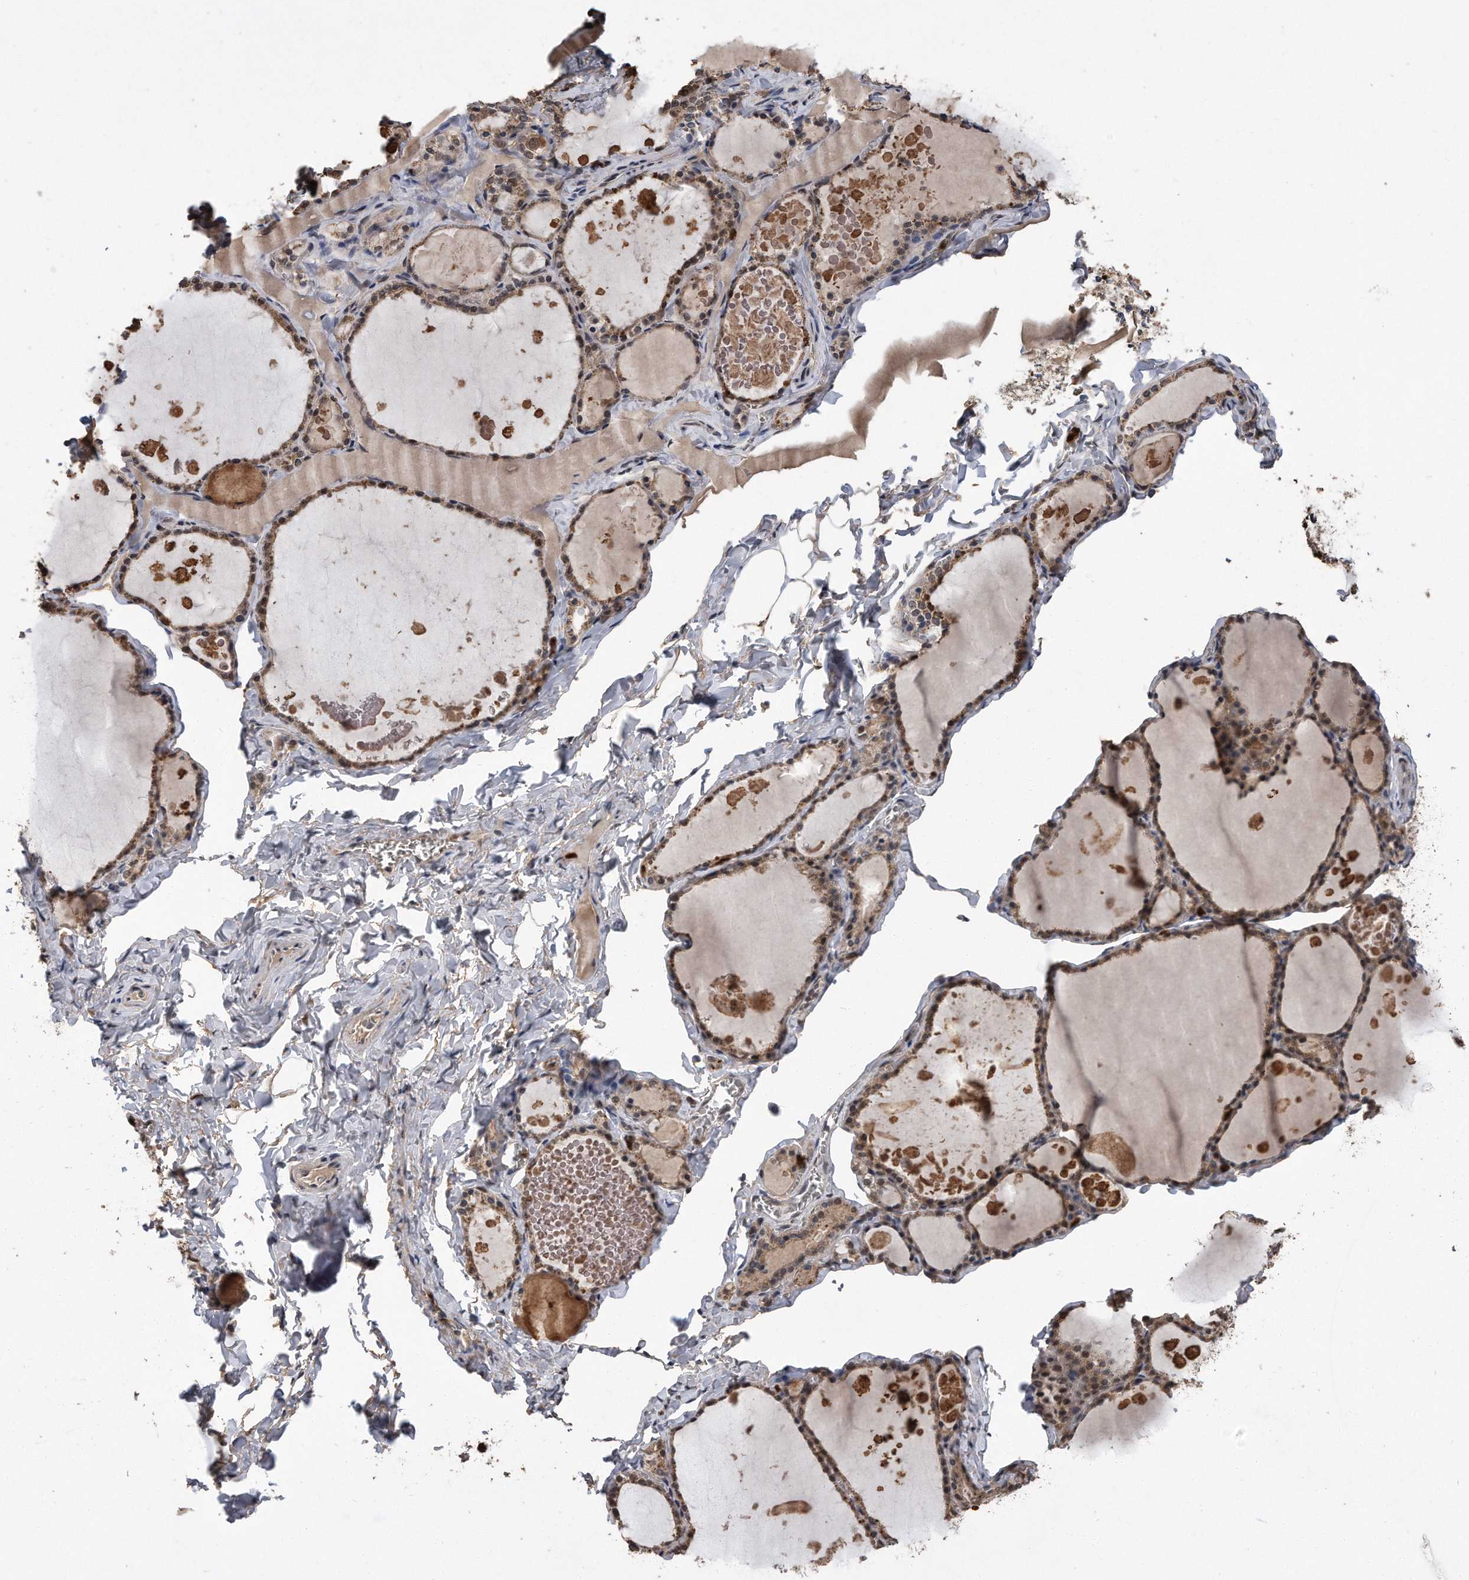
{"staining": {"intensity": "moderate", "quantity": ">75%", "location": "cytoplasmic/membranous,nuclear"}, "tissue": "thyroid gland", "cell_type": "Glandular cells", "image_type": "normal", "snomed": [{"axis": "morphology", "description": "Normal tissue, NOS"}, {"axis": "topography", "description": "Thyroid gland"}], "caption": "Thyroid gland stained with a protein marker reveals moderate staining in glandular cells.", "gene": "PELO", "patient": {"sex": "male", "age": 56}}